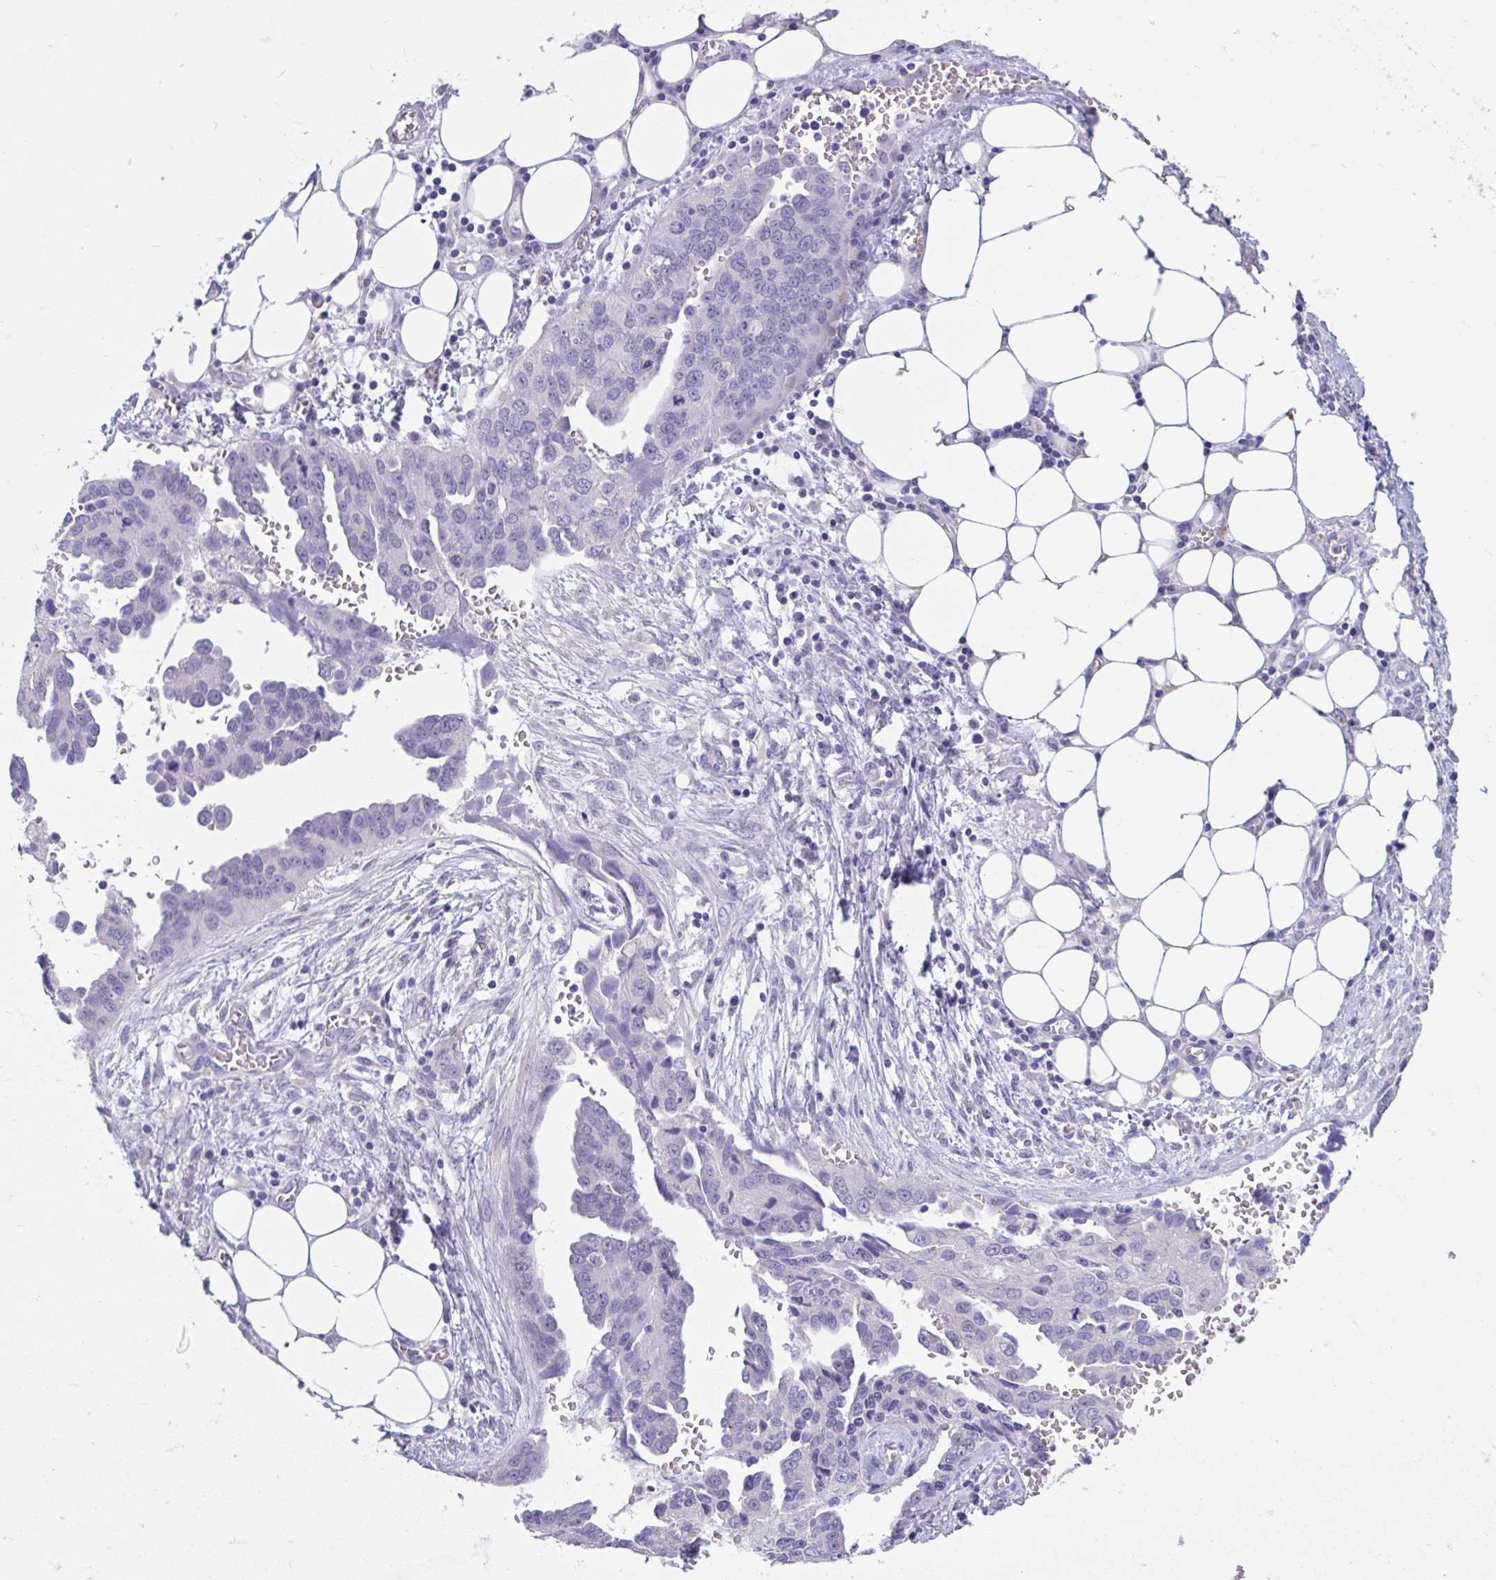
{"staining": {"intensity": "negative", "quantity": "none", "location": "none"}, "tissue": "ovarian cancer", "cell_type": "Tumor cells", "image_type": "cancer", "snomed": [{"axis": "morphology", "description": "Cystadenocarcinoma, serous, NOS"}, {"axis": "topography", "description": "Ovary"}], "caption": "Histopathology image shows no protein positivity in tumor cells of ovarian cancer (serous cystadenocarcinoma) tissue.", "gene": "GPR162", "patient": {"sex": "female", "age": 75}}